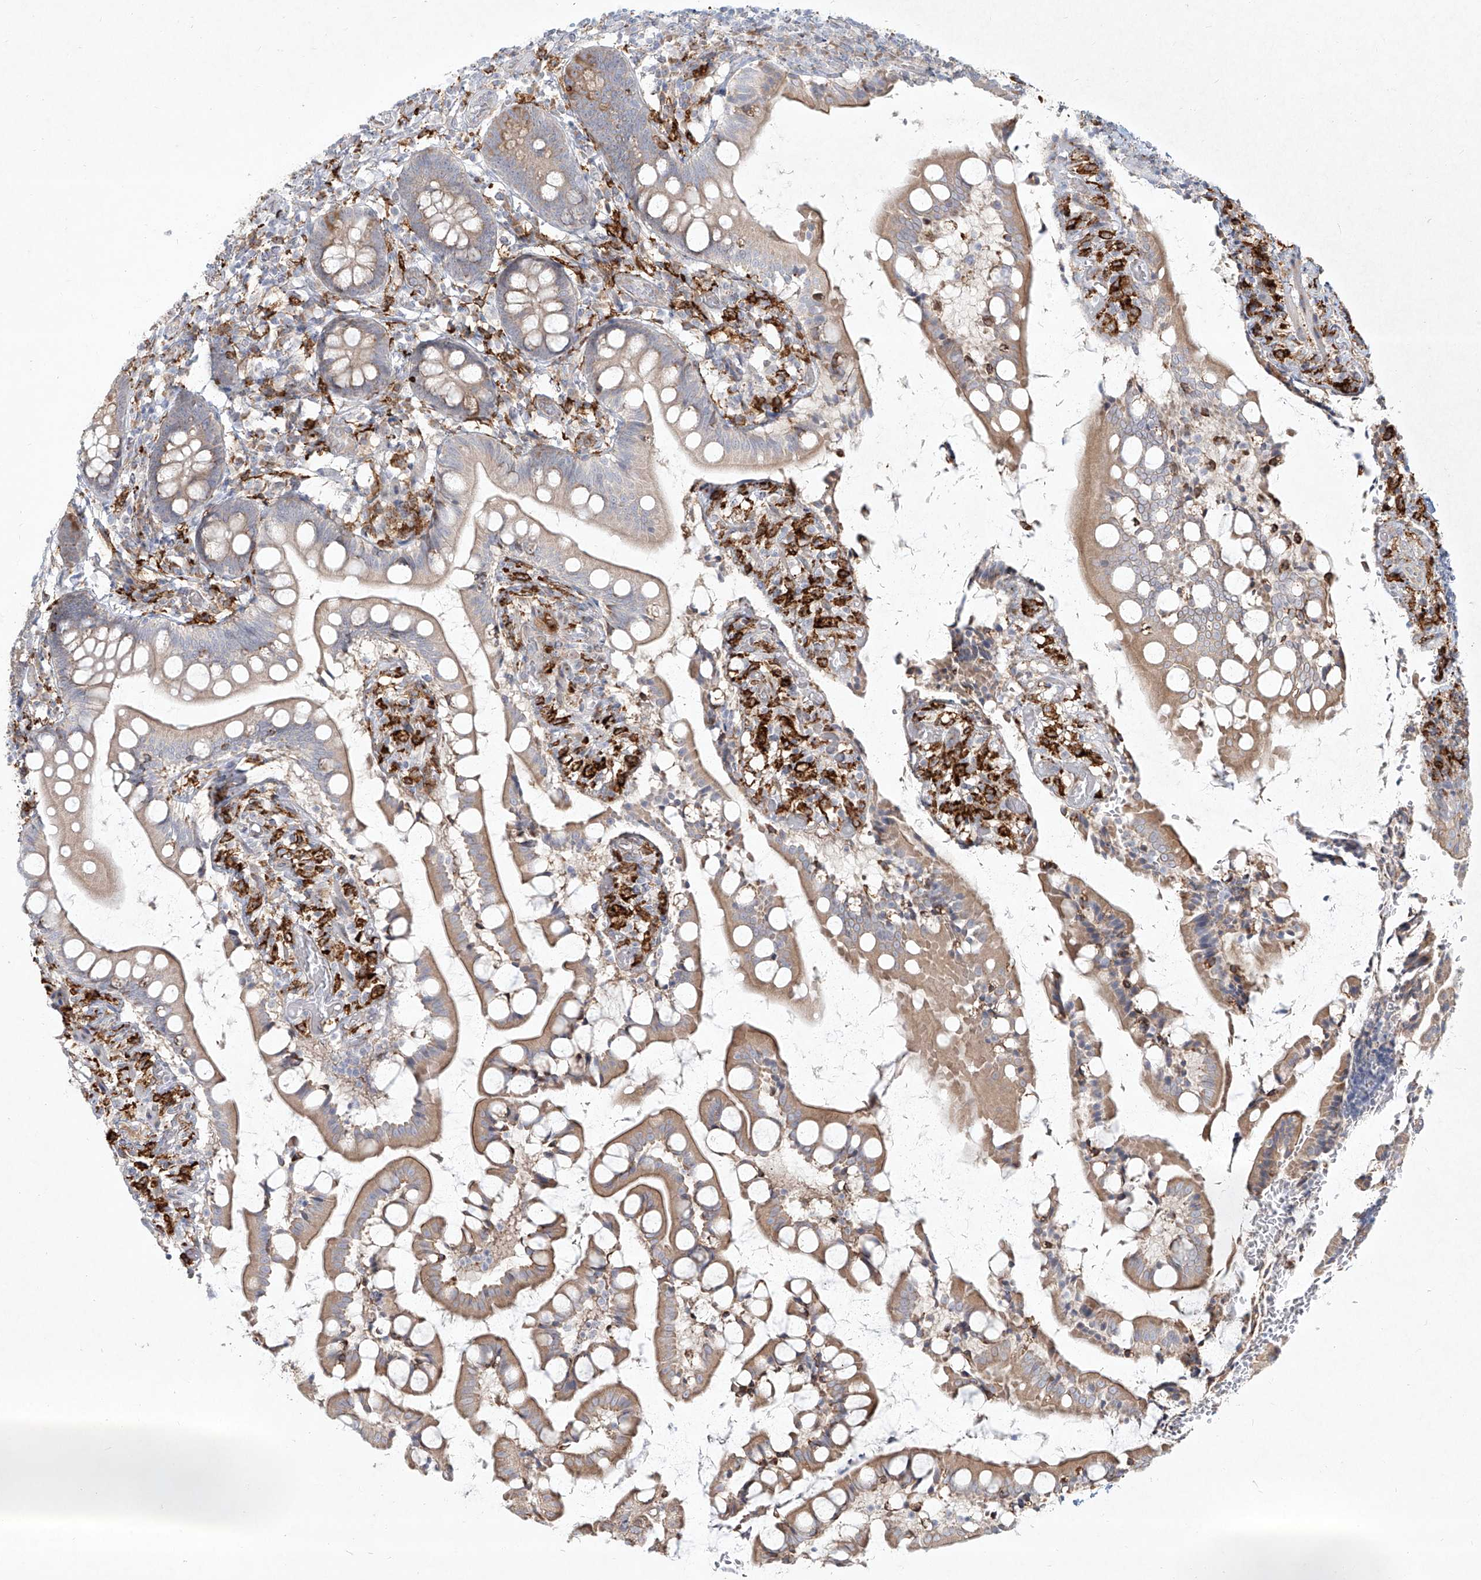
{"staining": {"intensity": "weak", "quantity": "25%-75%", "location": "cytoplasmic/membranous"}, "tissue": "small intestine", "cell_type": "Glandular cells", "image_type": "normal", "snomed": [{"axis": "morphology", "description": "Normal tissue, NOS"}, {"axis": "topography", "description": "Small intestine"}], "caption": "This image reveals immunohistochemistry staining of unremarkable human small intestine, with low weak cytoplasmic/membranous positivity in about 25%-75% of glandular cells.", "gene": "CD209", "patient": {"sex": "male", "age": 52}}